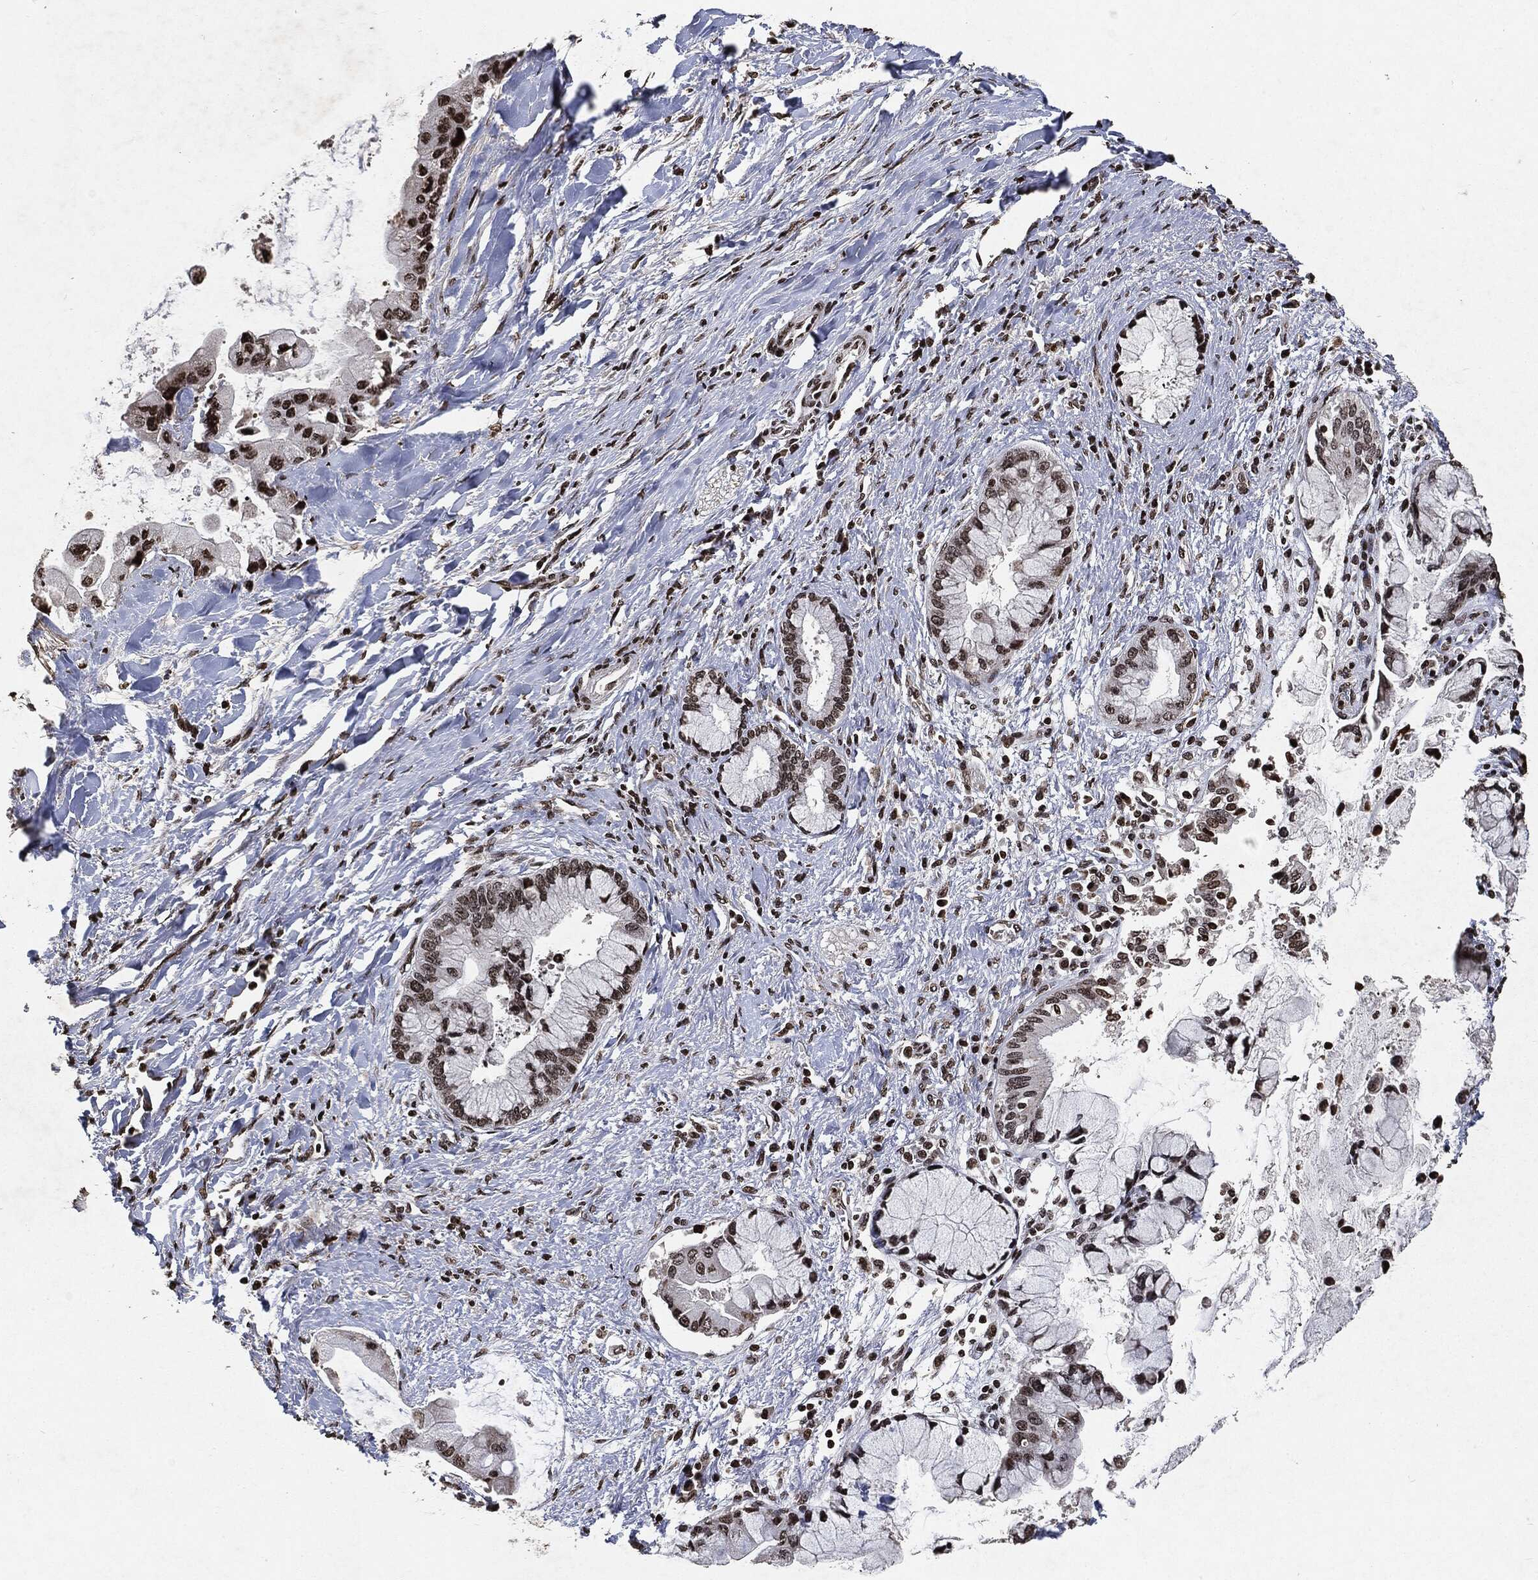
{"staining": {"intensity": "moderate", "quantity": "<25%", "location": "nuclear"}, "tissue": "liver cancer", "cell_type": "Tumor cells", "image_type": "cancer", "snomed": [{"axis": "morphology", "description": "Normal tissue, NOS"}, {"axis": "morphology", "description": "Cholangiocarcinoma"}, {"axis": "topography", "description": "Liver"}, {"axis": "topography", "description": "Peripheral nerve tissue"}], "caption": "The immunohistochemical stain labels moderate nuclear staining in tumor cells of cholangiocarcinoma (liver) tissue.", "gene": "JUN", "patient": {"sex": "male", "age": 50}}